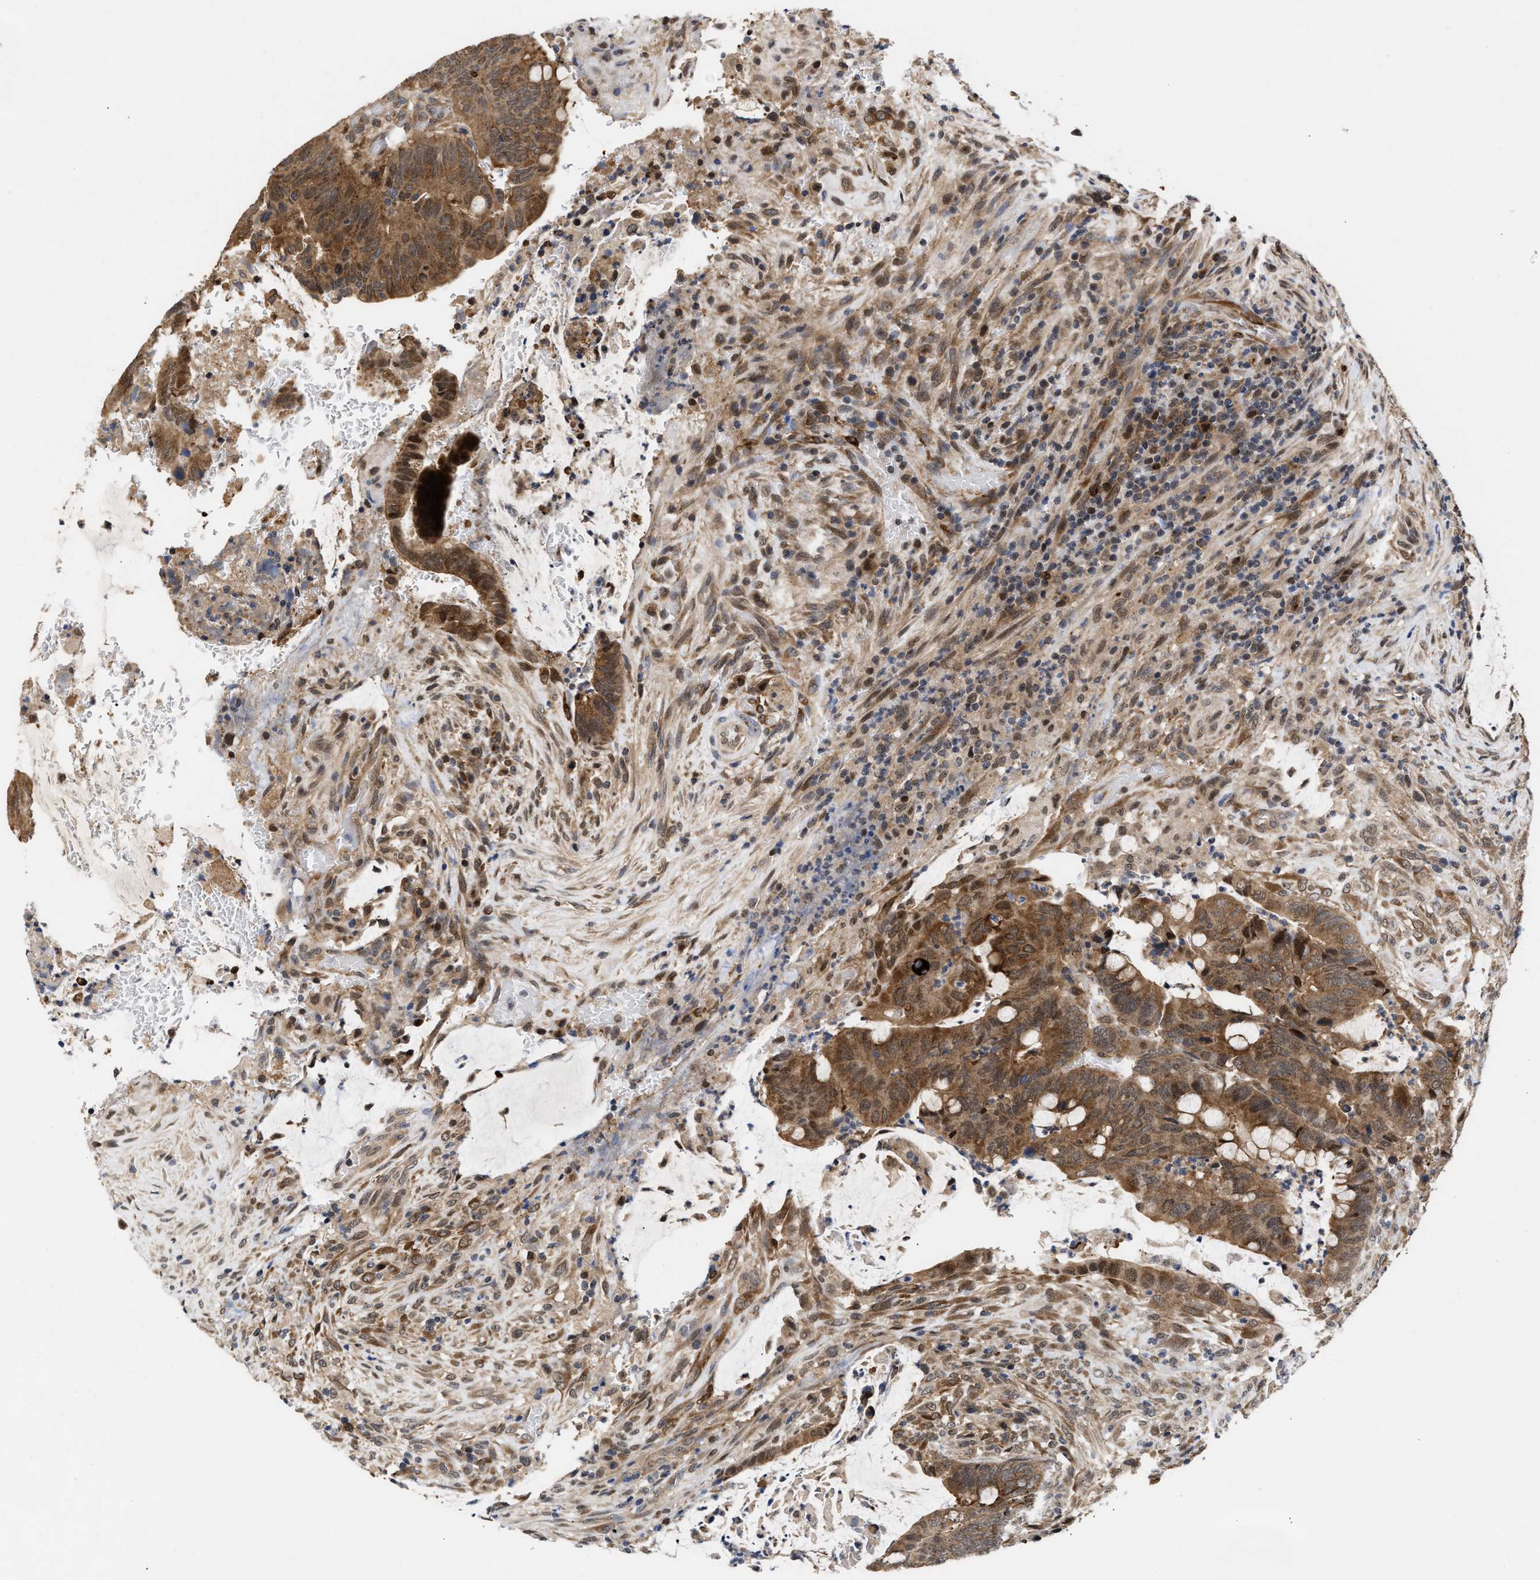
{"staining": {"intensity": "strong", "quantity": ">75%", "location": "cytoplasmic/membranous"}, "tissue": "colorectal cancer", "cell_type": "Tumor cells", "image_type": "cancer", "snomed": [{"axis": "morphology", "description": "Normal tissue, NOS"}, {"axis": "morphology", "description": "Adenocarcinoma, NOS"}, {"axis": "topography", "description": "Rectum"}, {"axis": "topography", "description": "Peripheral nerve tissue"}], "caption": "Adenocarcinoma (colorectal) stained with DAB (3,3'-diaminobenzidine) immunohistochemistry exhibits high levels of strong cytoplasmic/membranous staining in about >75% of tumor cells. Nuclei are stained in blue.", "gene": "CLIP2", "patient": {"sex": "male", "age": 92}}